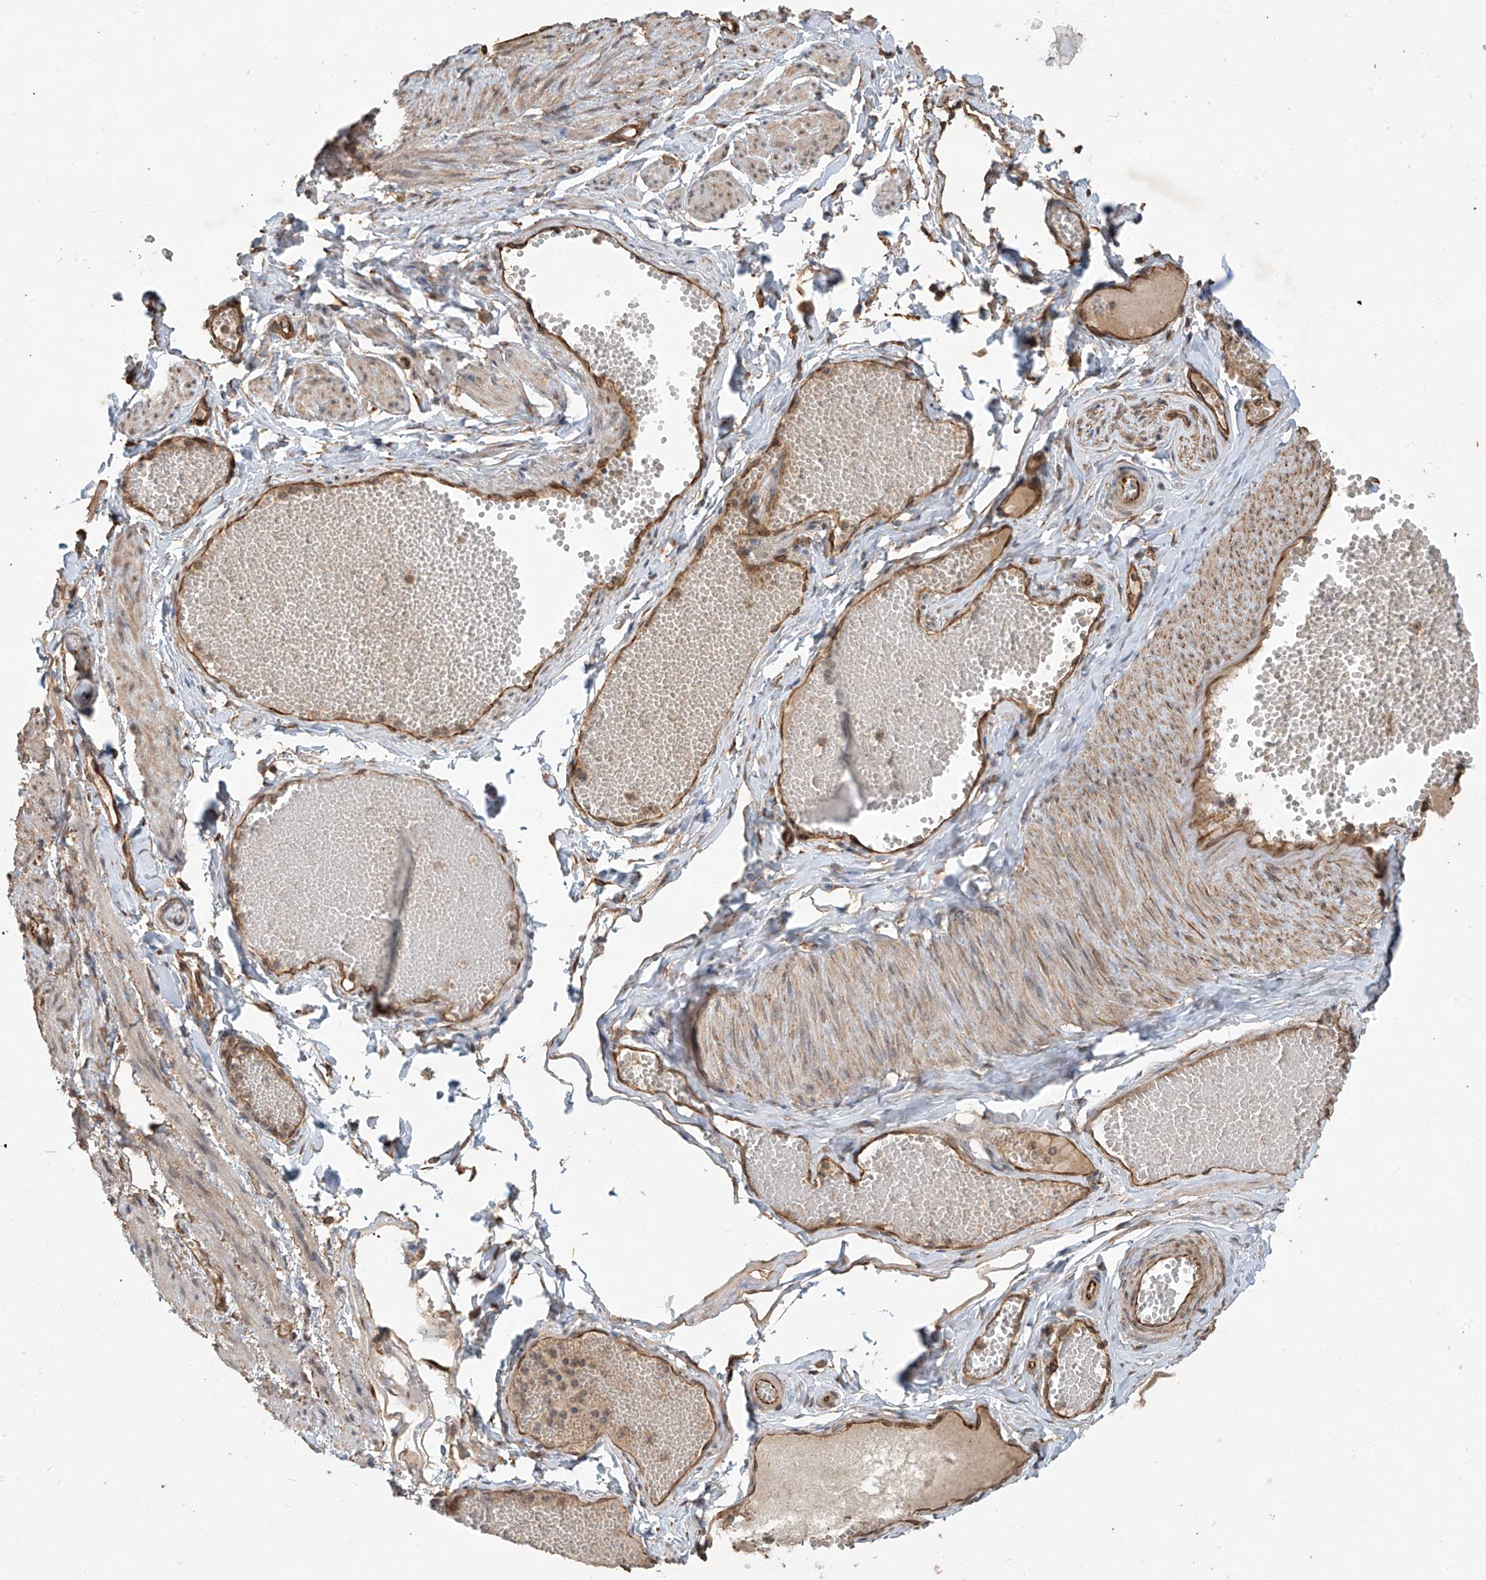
{"staining": {"intensity": "strong", "quantity": ">75%", "location": "cytoplasmic/membranous"}, "tissue": "adipose tissue", "cell_type": "Adipocytes", "image_type": "normal", "snomed": [{"axis": "morphology", "description": "Normal tissue, NOS"}, {"axis": "topography", "description": "Smooth muscle"}, {"axis": "topography", "description": "Peripheral nerve tissue"}], "caption": "Immunohistochemistry (IHC) micrograph of normal adipose tissue: adipose tissue stained using immunohistochemistry (IHC) displays high levels of strong protein expression localized specifically in the cytoplasmic/membranous of adipocytes, appearing as a cytoplasmic/membranous brown color.", "gene": "AGBL5", "patient": {"sex": "female", "age": 39}}